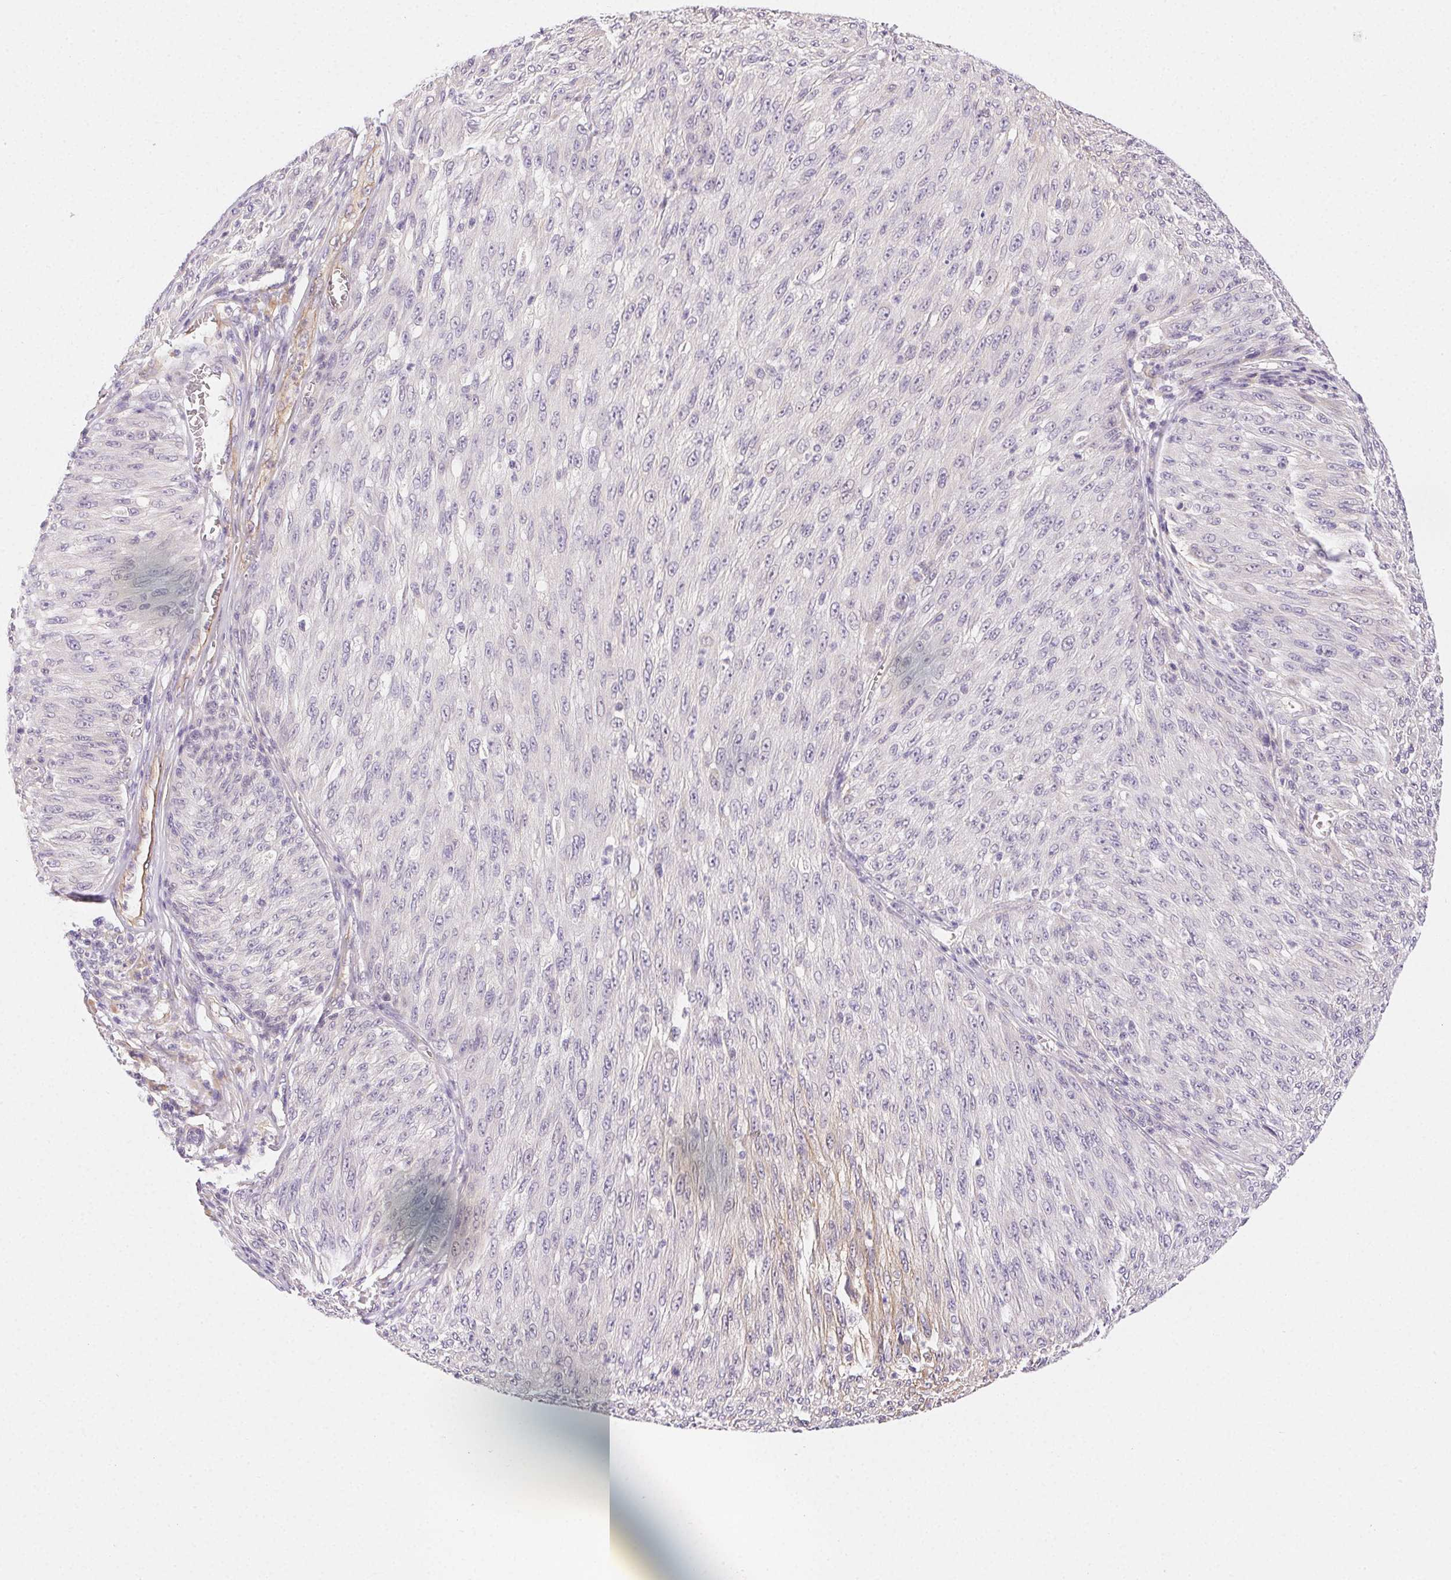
{"staining": {"intensity": "negative", "quantity": "none", "location": "none"}, "tissue": "melanoma", "cell_type": "Tumor cells", "image_type": "cancer", "snomed": [{"axis": "morphology", "description": "Malignant melanoma, NOS"}, {"axis": "topography", "description": "Skin"}], "caption": "There is no significant expression in tumor cells of melanoma.", "gene": "CSN1S1", "patient": {"sex": "male", "age": 85}}